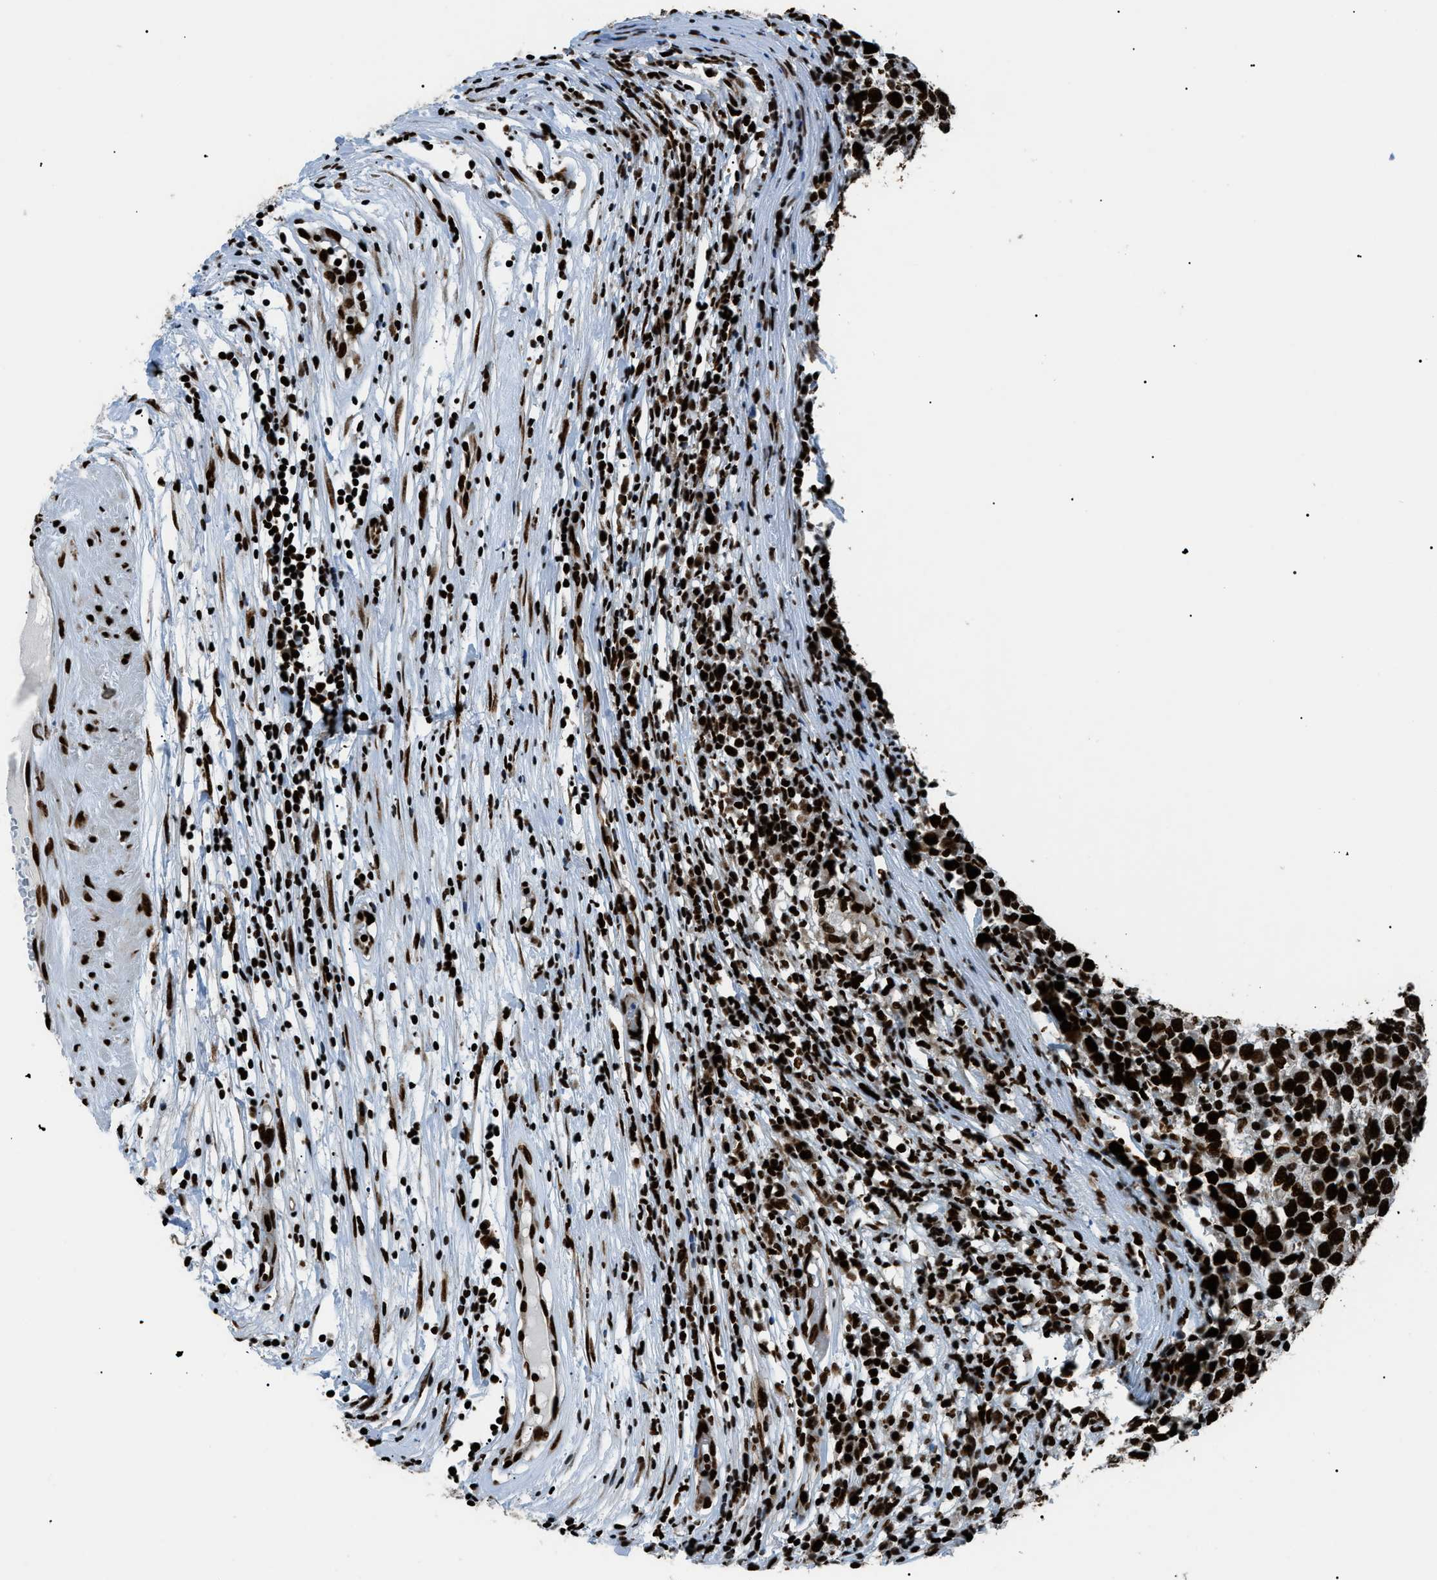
{"staining": {"intensity": "strong", "quantity": "<25%", "location": "nuclear"}, "tissue": "testis cancer", "cell_type": "Tumor cells", "image_type": "cancer", "snomed": [{"axis": "morphology", "description": "Seminoma, NOS"}, {"axis": "topography", "description": "Testis"}], "caption": "DAB (3,3'-diaminobenzidine) immunohistochemical staining of testis seminoma reveals strong nuclear protein staining in approximately <25% of tumor cells. The protein of interest is stained brown, and the nuclei are stained in blue (DAB (3,3'-diaminobenzidine) IHC with brightfield microscopy, high magnification).", "gene": "HNRNPK", "patient": {"sex": "male", "age": 65}}